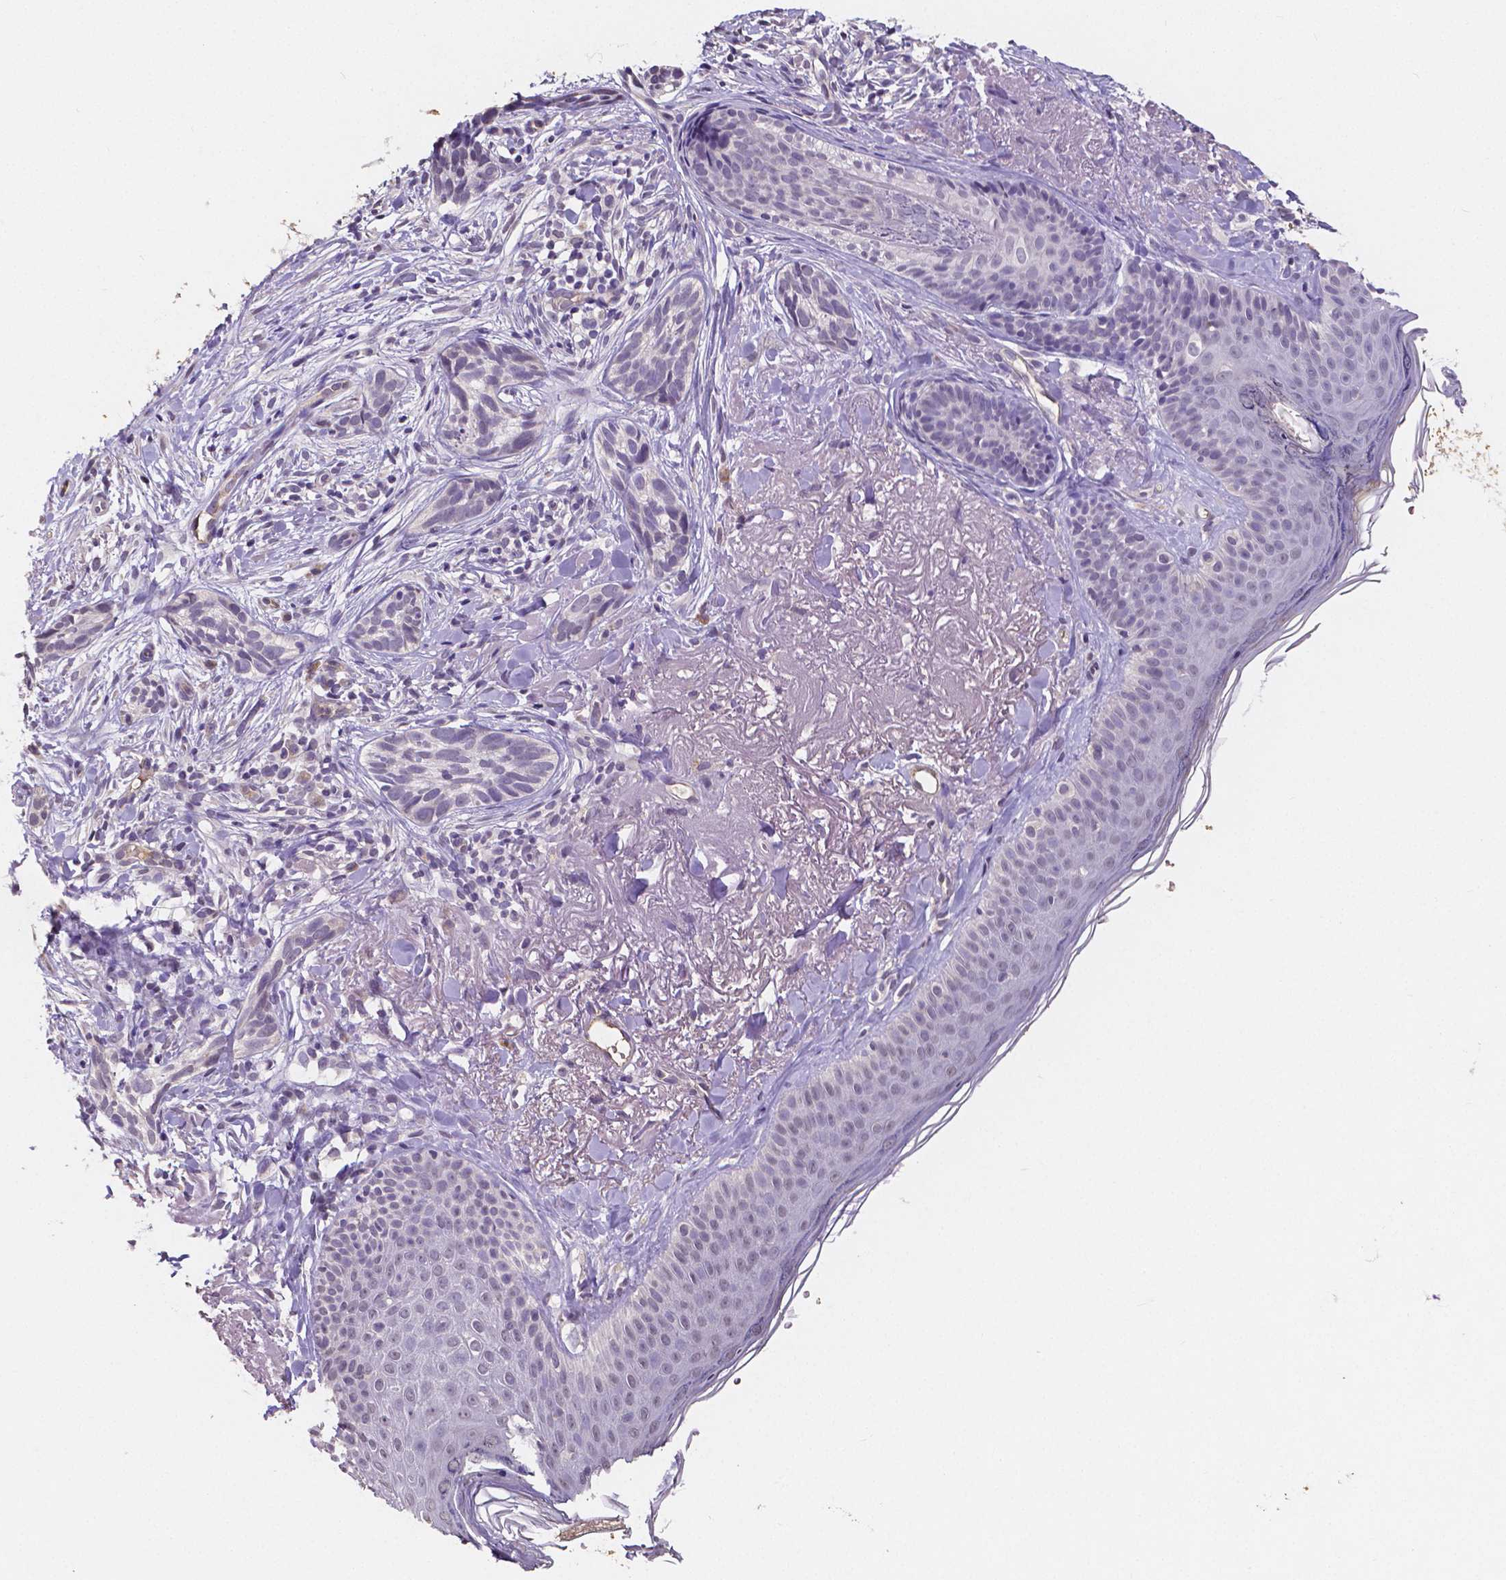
{"staining": {"intensity": "negative", "quantity": "none", "location": "none"}, "tissue": "skin cancer", "cell_type": "Tumor cells", "image_type": "cancer", "snomed": [{"axis": "morphology", "description": "Basal cell carcinoma"}, {"axis": "morphology", "description": "BCC, high aggressive"}, {"axis": "topography", "description": "Skin"}], "caption": "A high-resolution photomicrograph shows immunohistochemistry staining of skin cancer, which shows no significant expression in tumor cells. (Immunohistochemistry (ihc), brightfield microscopy, high magnification).", "gene": "ELAVL2", "patient": {"sex": "female", "age": 86}}